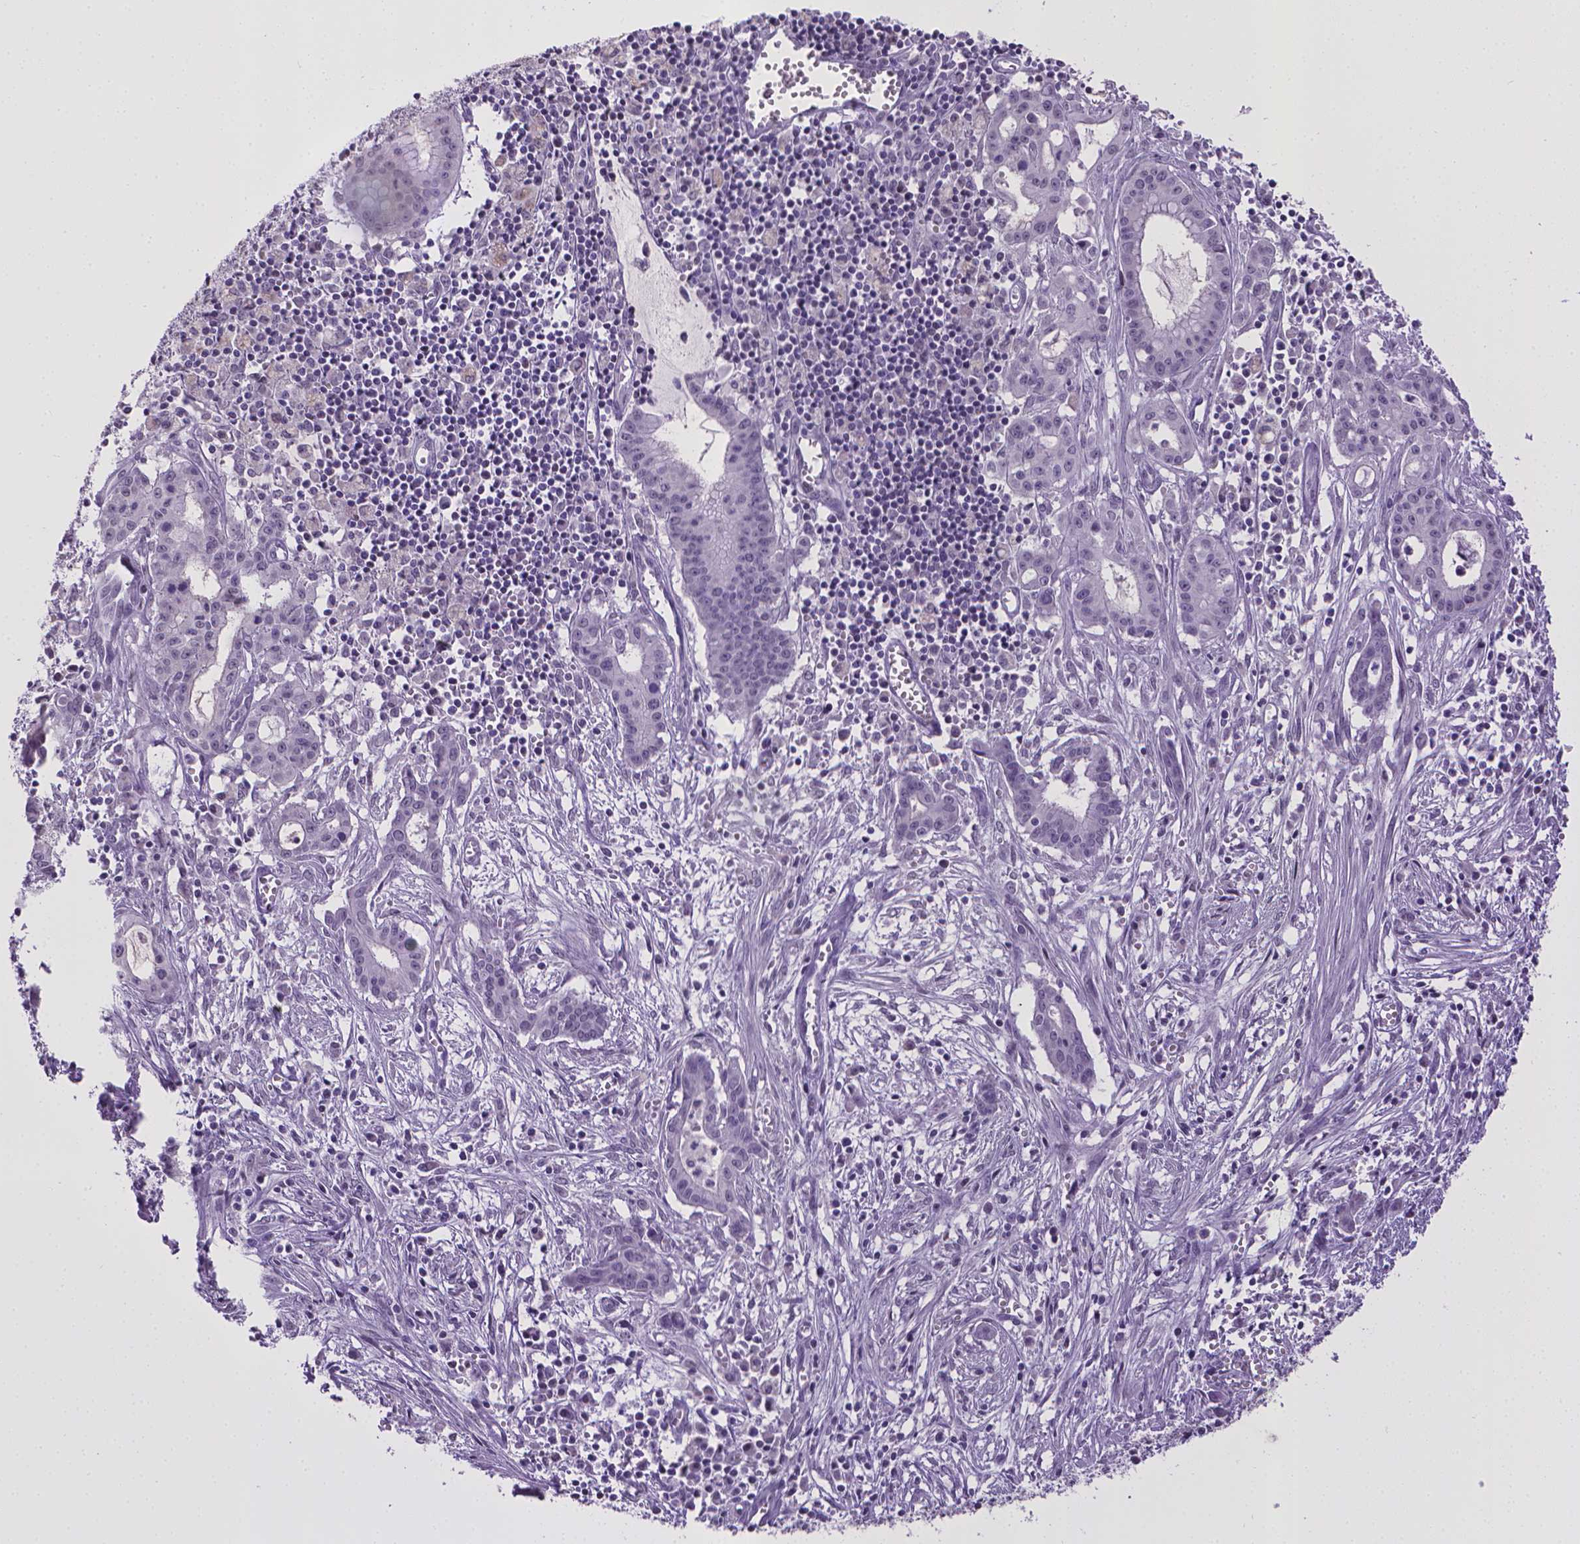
{"staining": {"intensity": "negative", "quantity": "none", "location": "none"}, "tissue": "pancreatic cancer", "cell_type": "Tumor cells", "image_type": "cancer", "snomed": [{"axis": "morphology", "description": "Adenocarcinoma, NOS"}, {"axis": "topography", "description": "Pancreas"}], "caption": "Tumor cells are negative for brown protein staining in adenocarcinoma (pancreatic).", "gene": "KMO", "patient": {"sex": "male", "age": 48}}